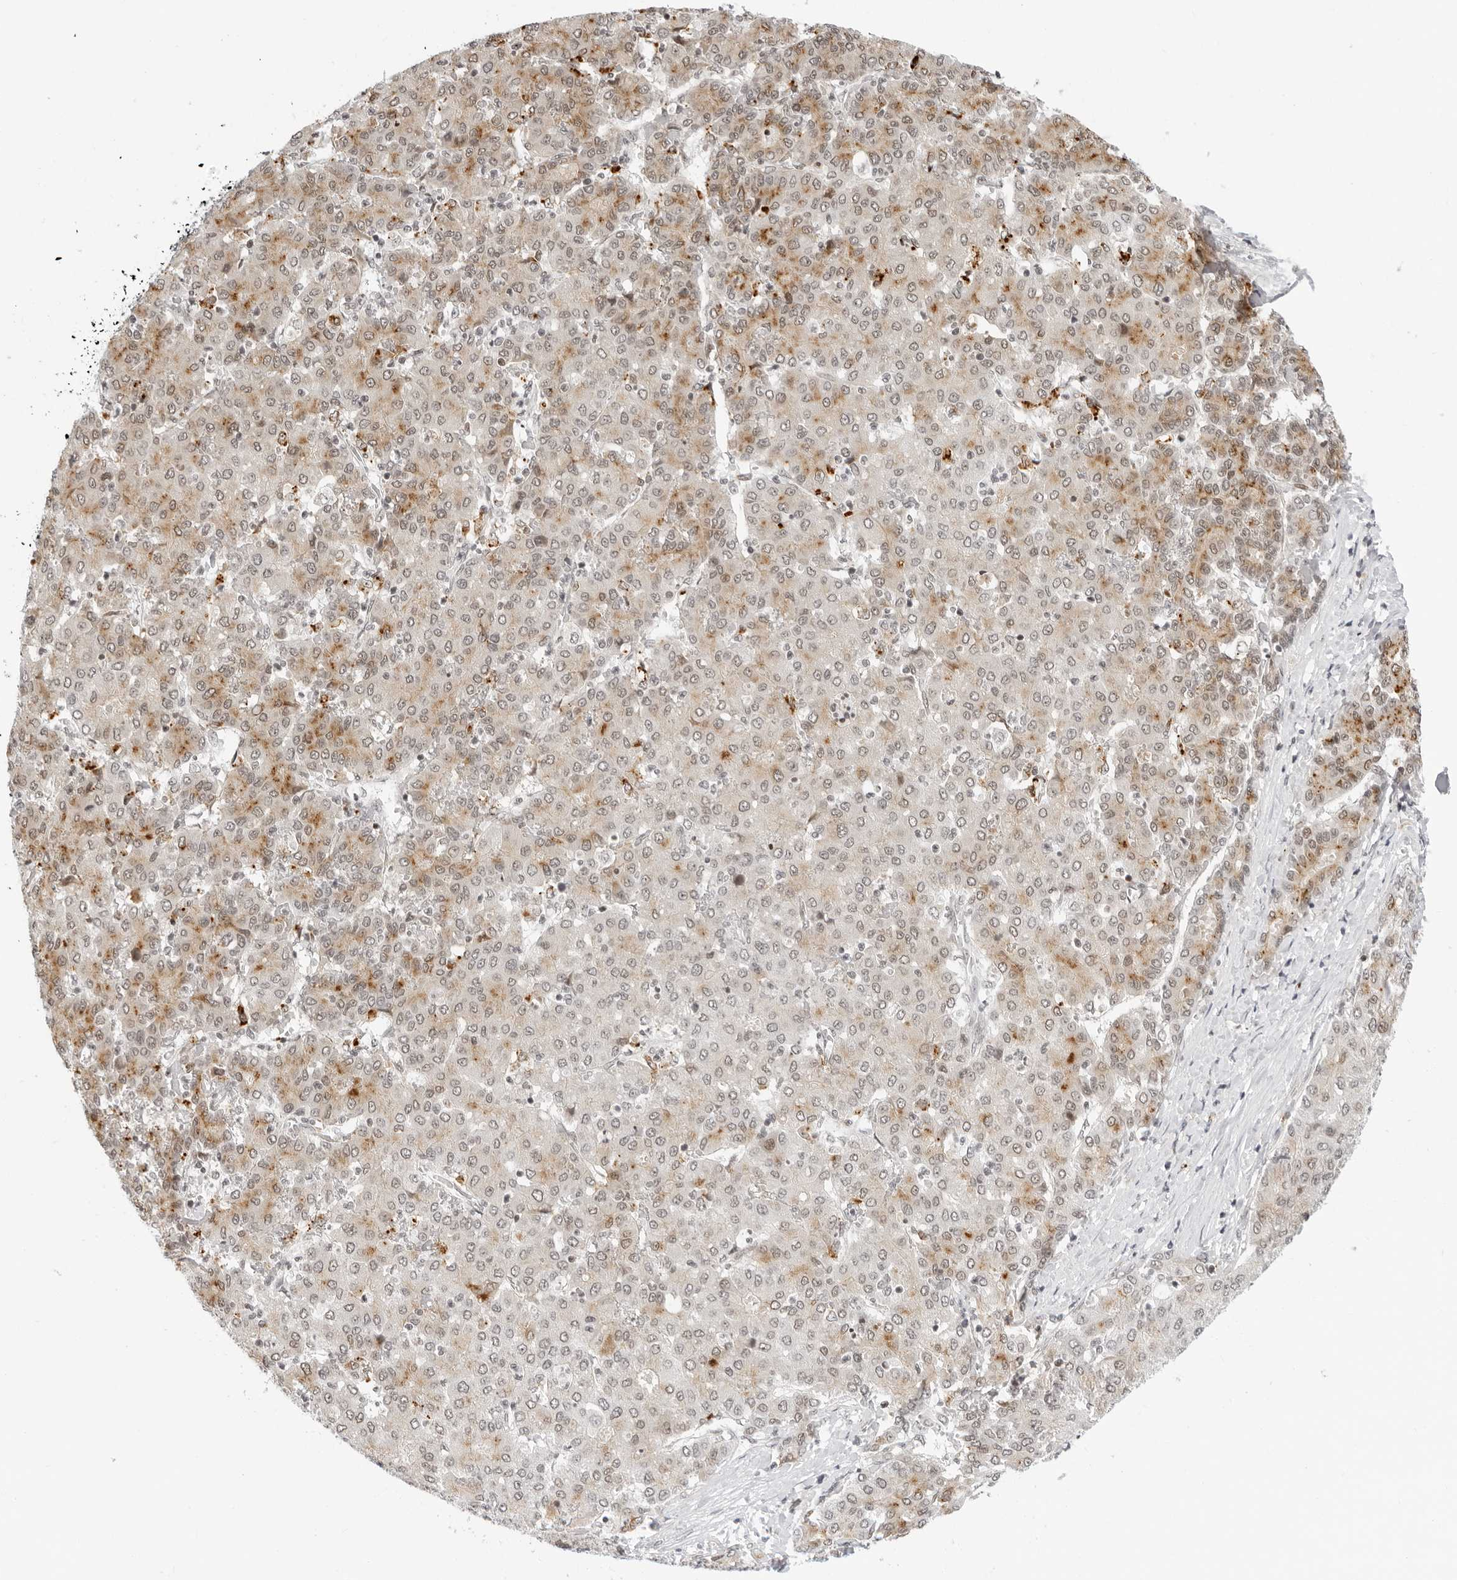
{"staining": {"intensity": "moderate", "quantity": "25%-75%", "location": "cytoplasmic/membranous,nuclear"}, "tissue": "liver cancer", "cell_type": "Tumor cells", "image_type": "cancer", "snomed": [{"axis": "morphology", "description": "Carcinoma, Hepatocellular, NOS"}, {"axis": "topography", "description": "Liver"}], "caption": "Immunohistochemistry (IHC) (DAB (3,3'-diaminobenzidine)) staining of human liver cancer exhibits moderate cytoplasmic/membranous and nuclear protein staining in about 25%-75% of tumor cells.", "gene": "MSH6", "patient": {"sex": "male", "age": 65}}